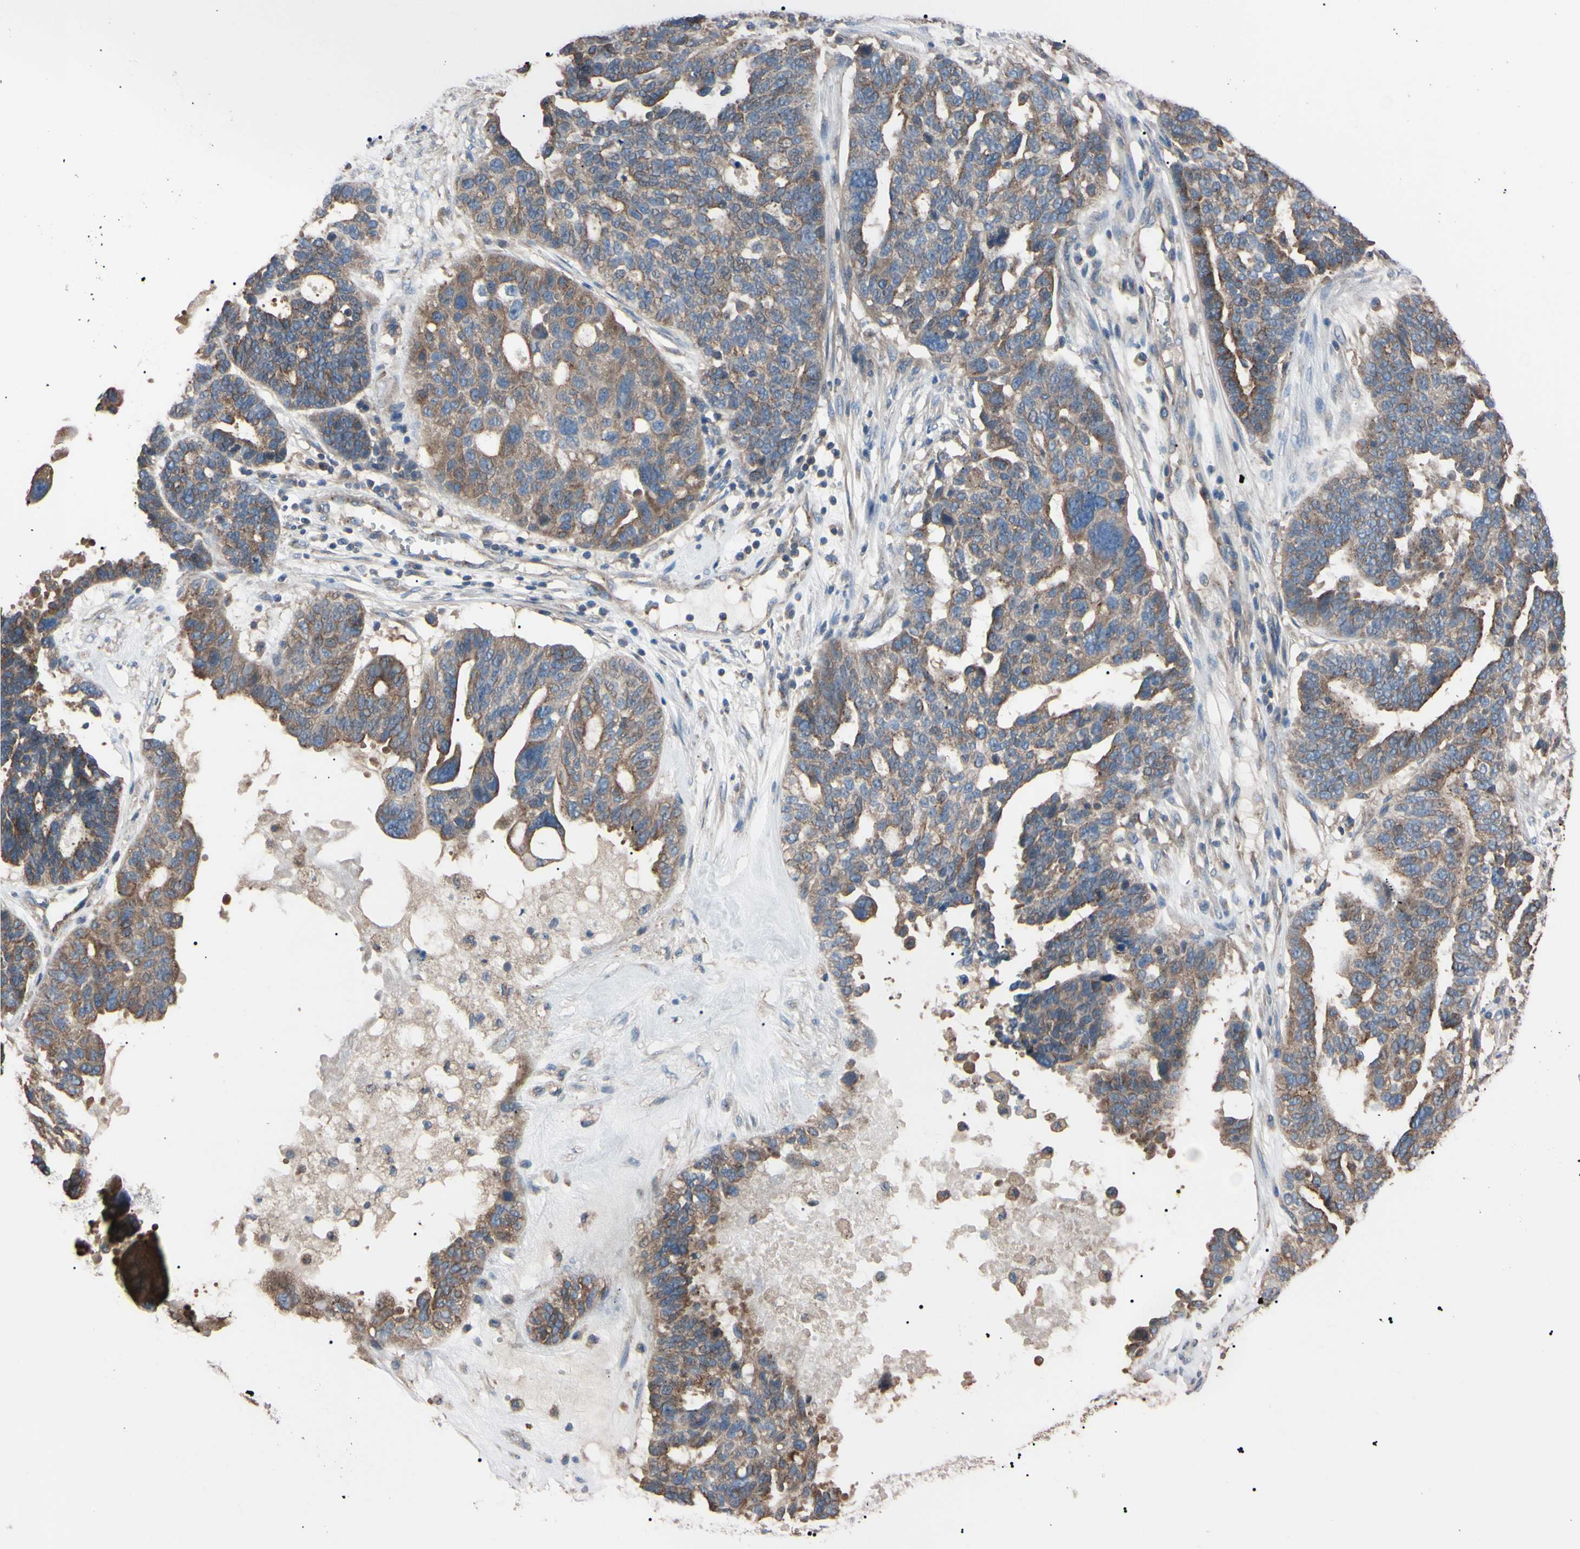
{"staining": {"intensity": "moderate", "quantity": ">75%", "location": "cytoplasmic/membranous"}, "tissue": "ovarian cancer", "cell_type": "Tumor cells", "image_type": "cancer", "snomed": [{"axis": "morphology", "description": "Cystadenocarcinoma, serous, NOS"}, {"axis": "topography", "description": "Ovary"}], "caption": "A brown stain shows moderate cytoplasmic/membranous staining of a protein in ovarian serous cystadenocarcinoma tumor cells. (Stains: DAB in brown, nuclei in blue, Microscopy: brightfield microscopy at high magnification).", "gene": "PRKACA", "patient": {"sex": "female", "age": 59}}